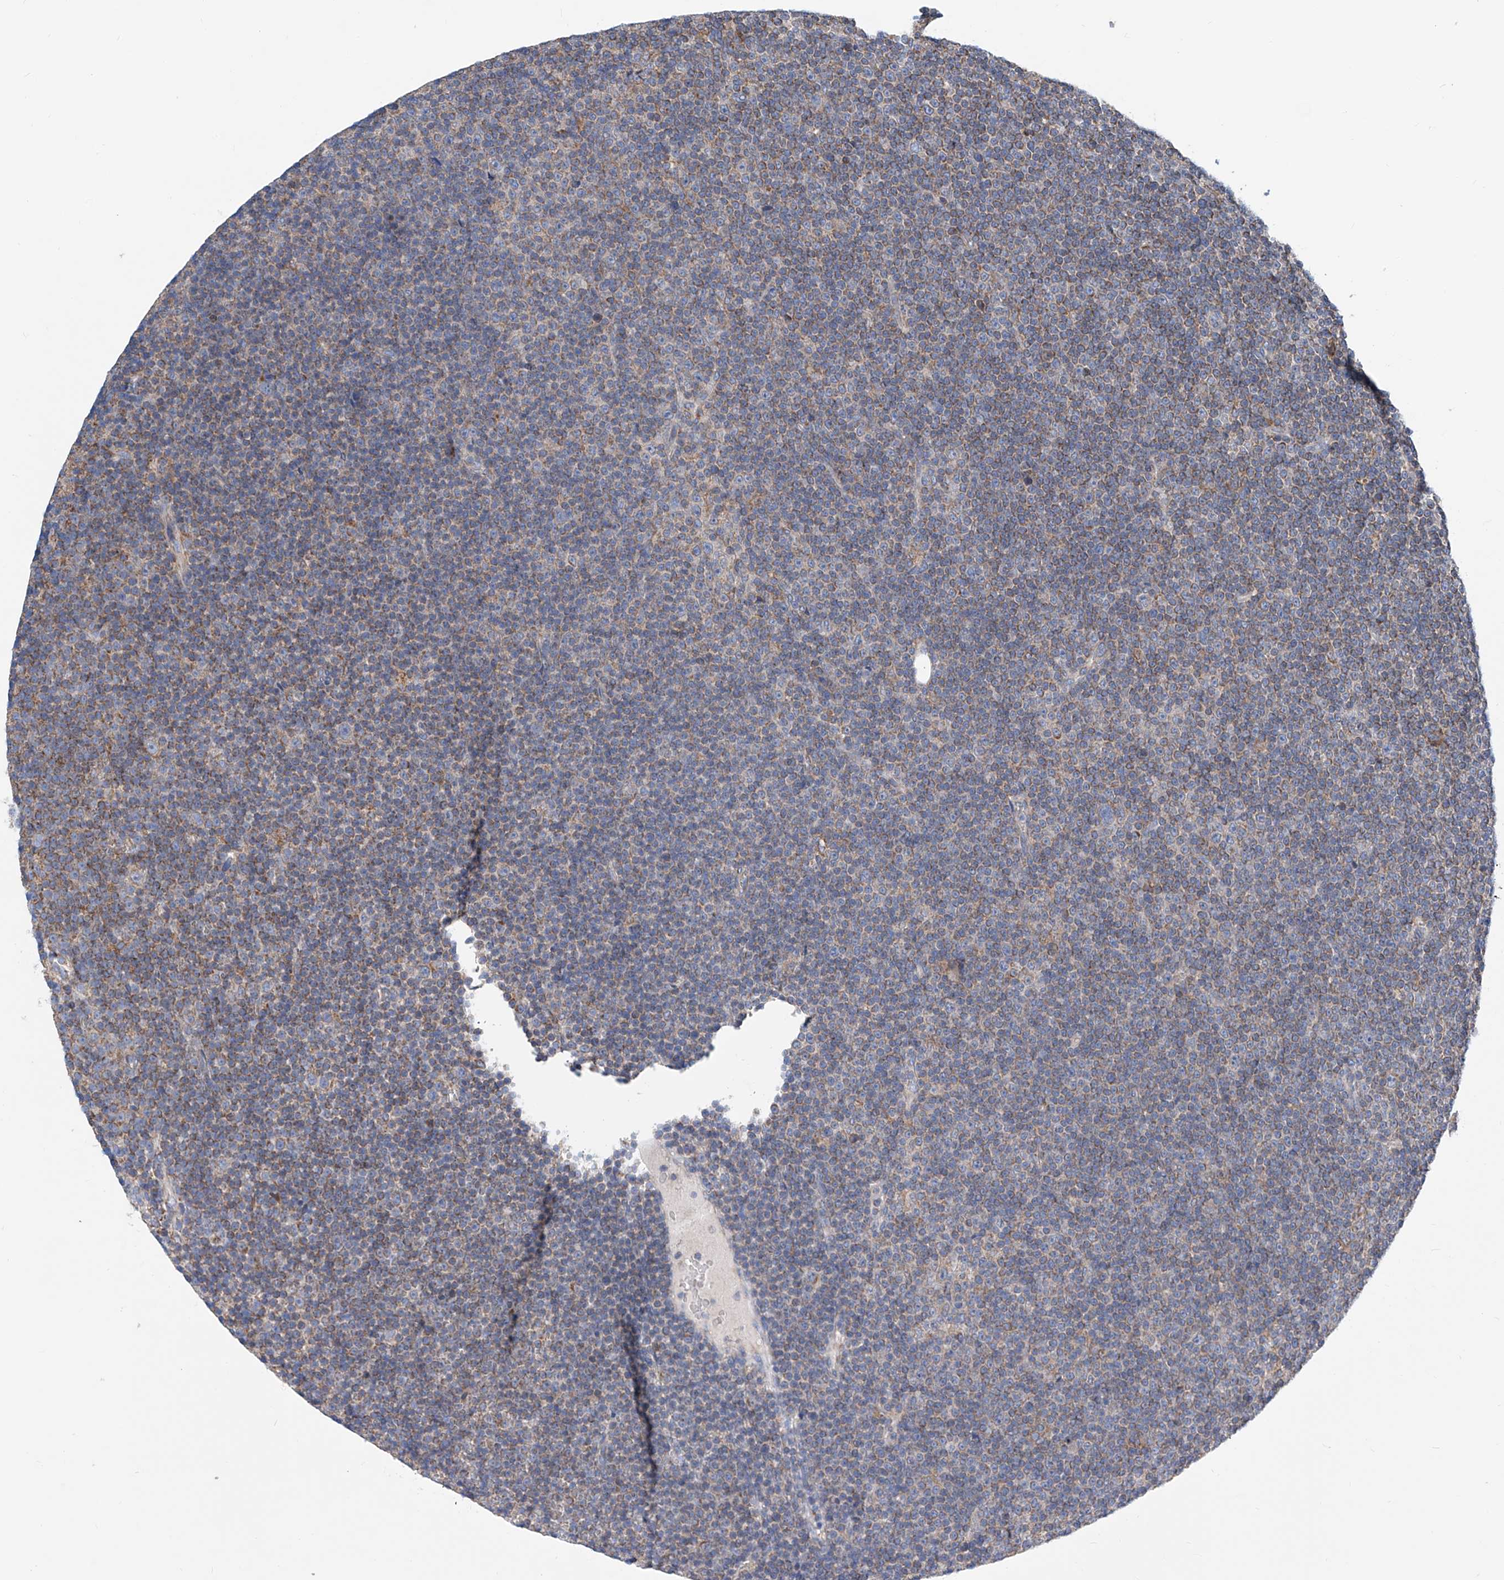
{"staining": {"intensity": "weak", "quantity": "<25%", "location": "cytoplasmic/membranous"}, "tissue": "lymphoma", "cell_type": "Tumor cells", "image_type": "cancer", "snomed": [{"axis": "morphology", "description": "Malignant lymphoma, non-Hodgkin's type, Low grade"}, {"axis": "topography", "description": "Lymph node"}], "caption": "This histopathology image is of lymphoma stained with IHC to label a protein in brown with the nuclei are counter-stained blue. There is no staining in tumor cells.", "gene": "MAD2L1", "patient": {"sex": "female", "age": 67}}